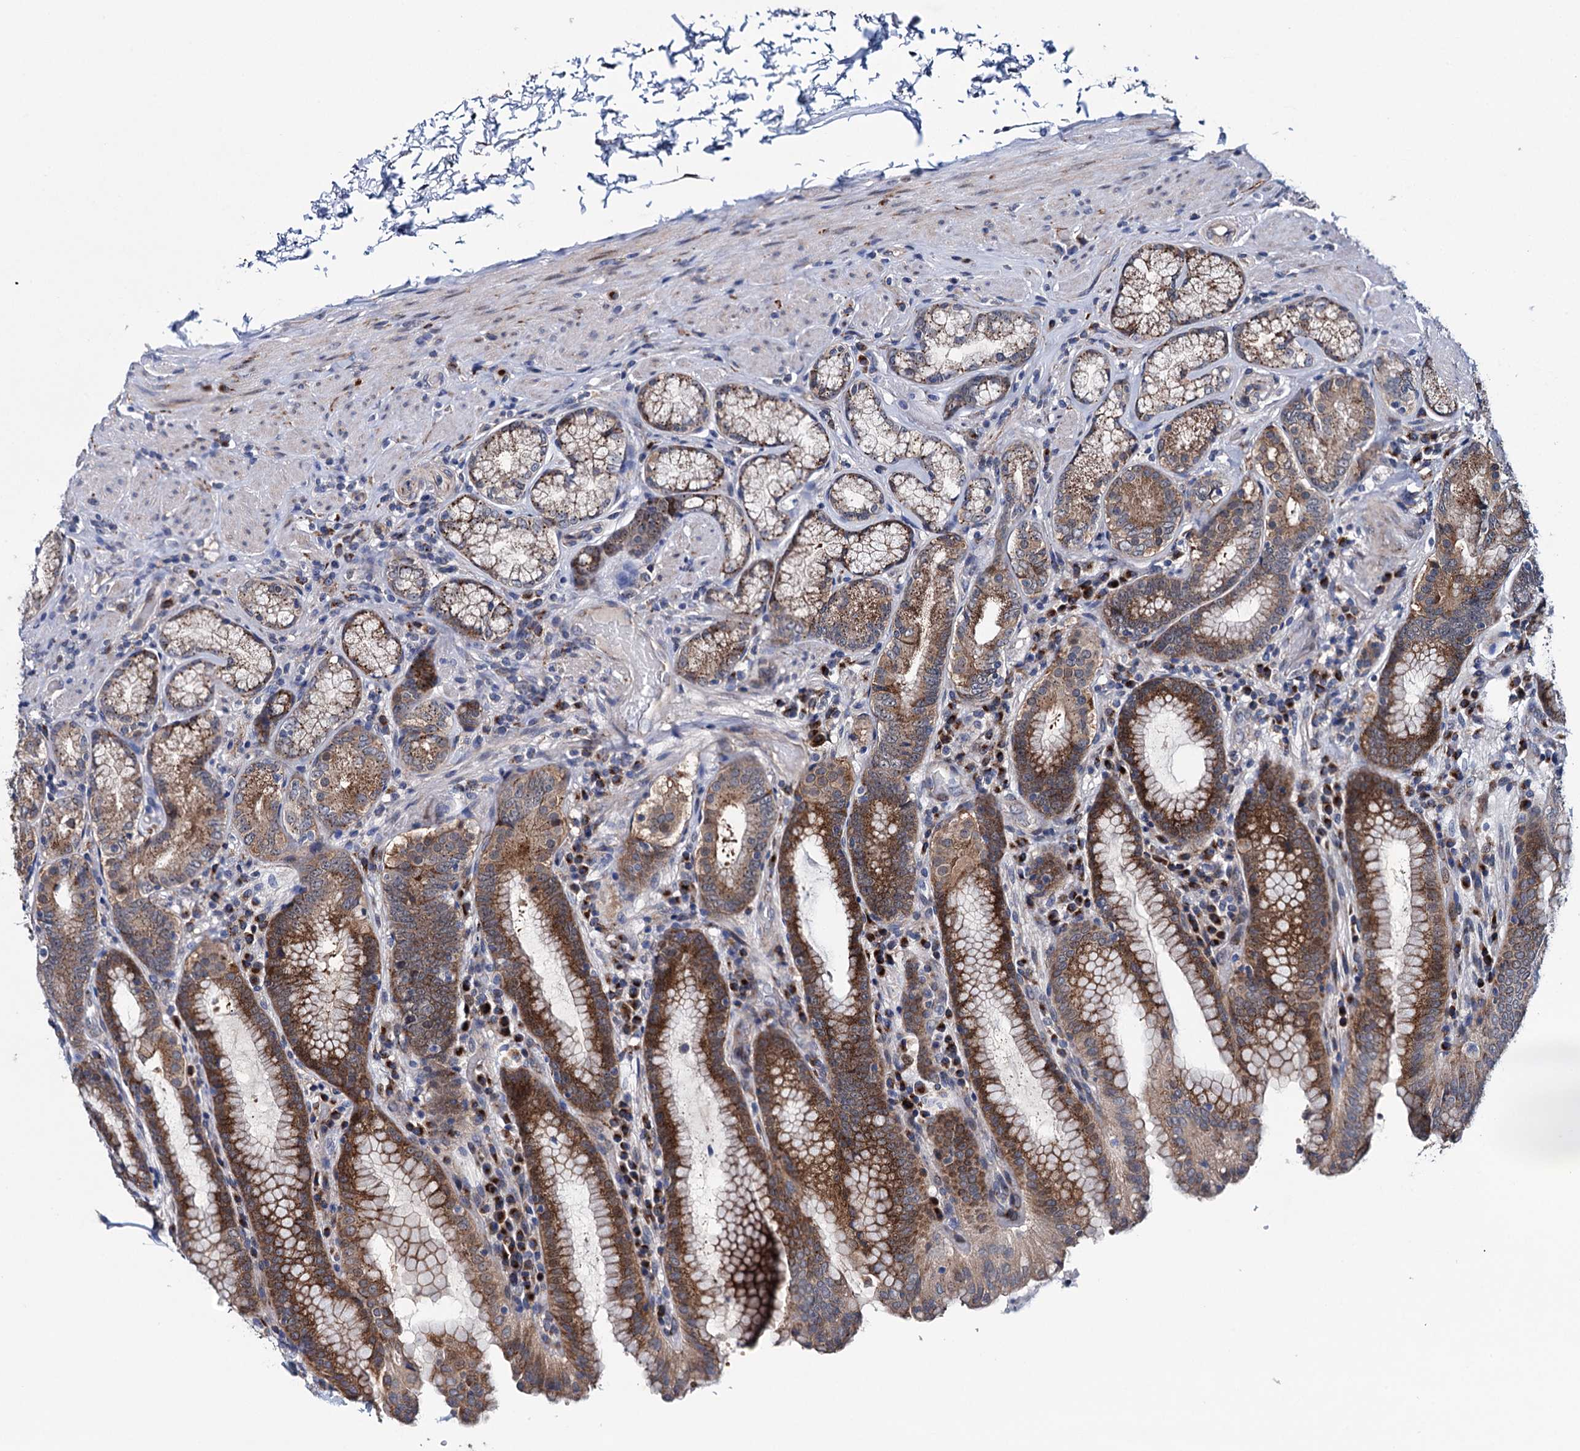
{"staining": {"intensity": "strong", "quantity": "25%-75%", "location": "cytoplasmic/membranous"}, "tissue": "stomach", "cell_type": "Glandular cells", "image_type": "normal", "snomed": [{"axis": "morphology", "description": "Normal tissue, NOS"}, {"axis": "topography", "description": "Stomach, upper"}, {"axis": "topography", "description": "Stomach, lower"}], "caption": "Immunohistochemical staining of unremarkable human stomach demonstrates 25%-75% levels of strong cytoplasmic/membranous protein positivity in about 25%-75% of glandular cells.", "gene": "EYA4", "patient": {"sex": "female", "age": 76}}